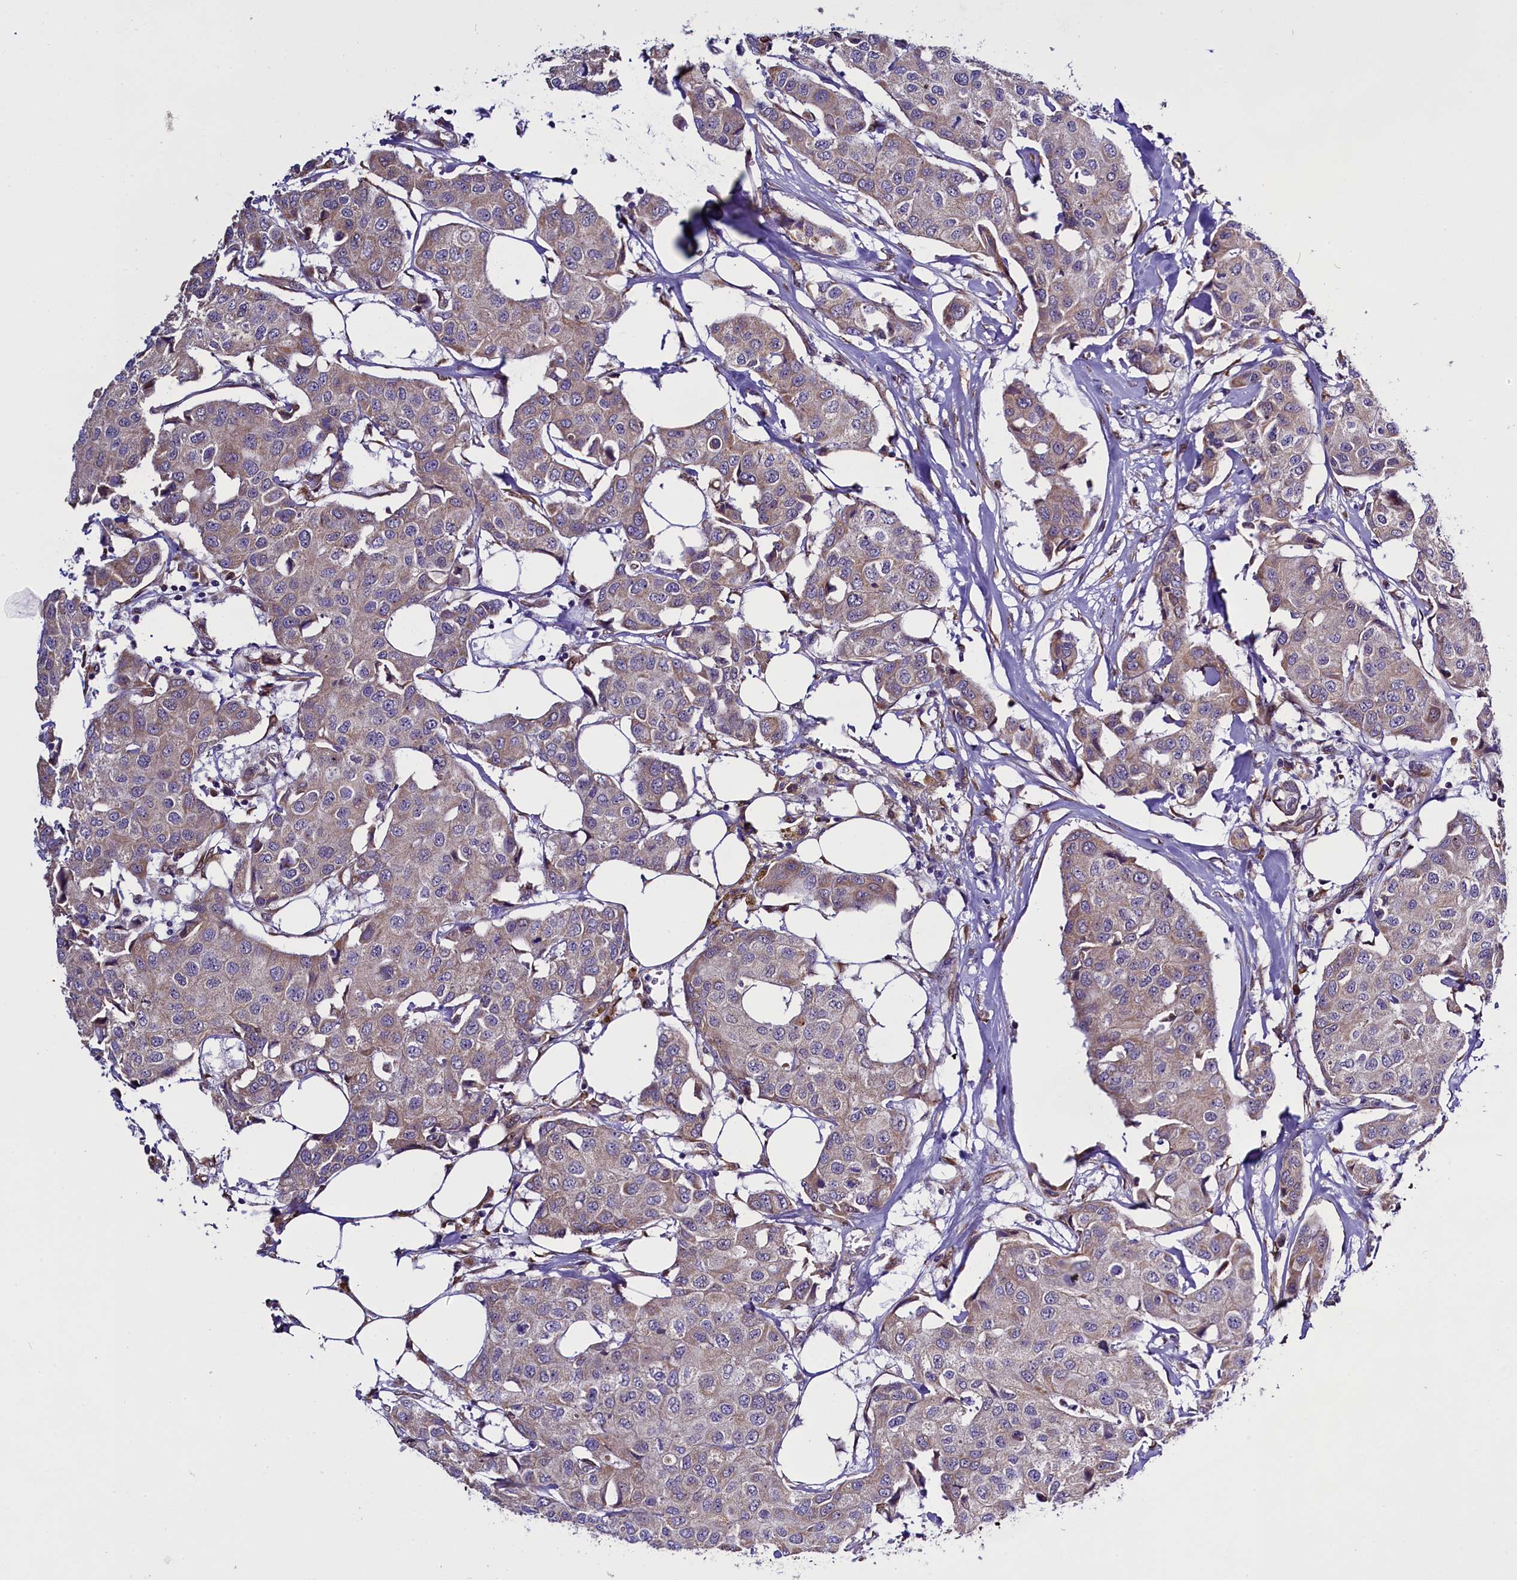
{"staining": {"intensity": "weak", "quantity": "25%-75%", "location": "cytoplasmic/membranous"}, "tissue": "breast cancer", "cell_type": "Tumor cells", "image_type": "cancer", "snomed": [{"axis": "morphology", "description": "Duct carcinoma"}, {"axis": "topography", "description": "Breast"}], "caption": "An image of human breast cancer (infiltrating ductal carcinoma) stained for a protein displays weak cytoplasmic/membranous brown staining in tumor cells.", "gene": "UACA", "patient": {"sex": "female", "age": 80}}